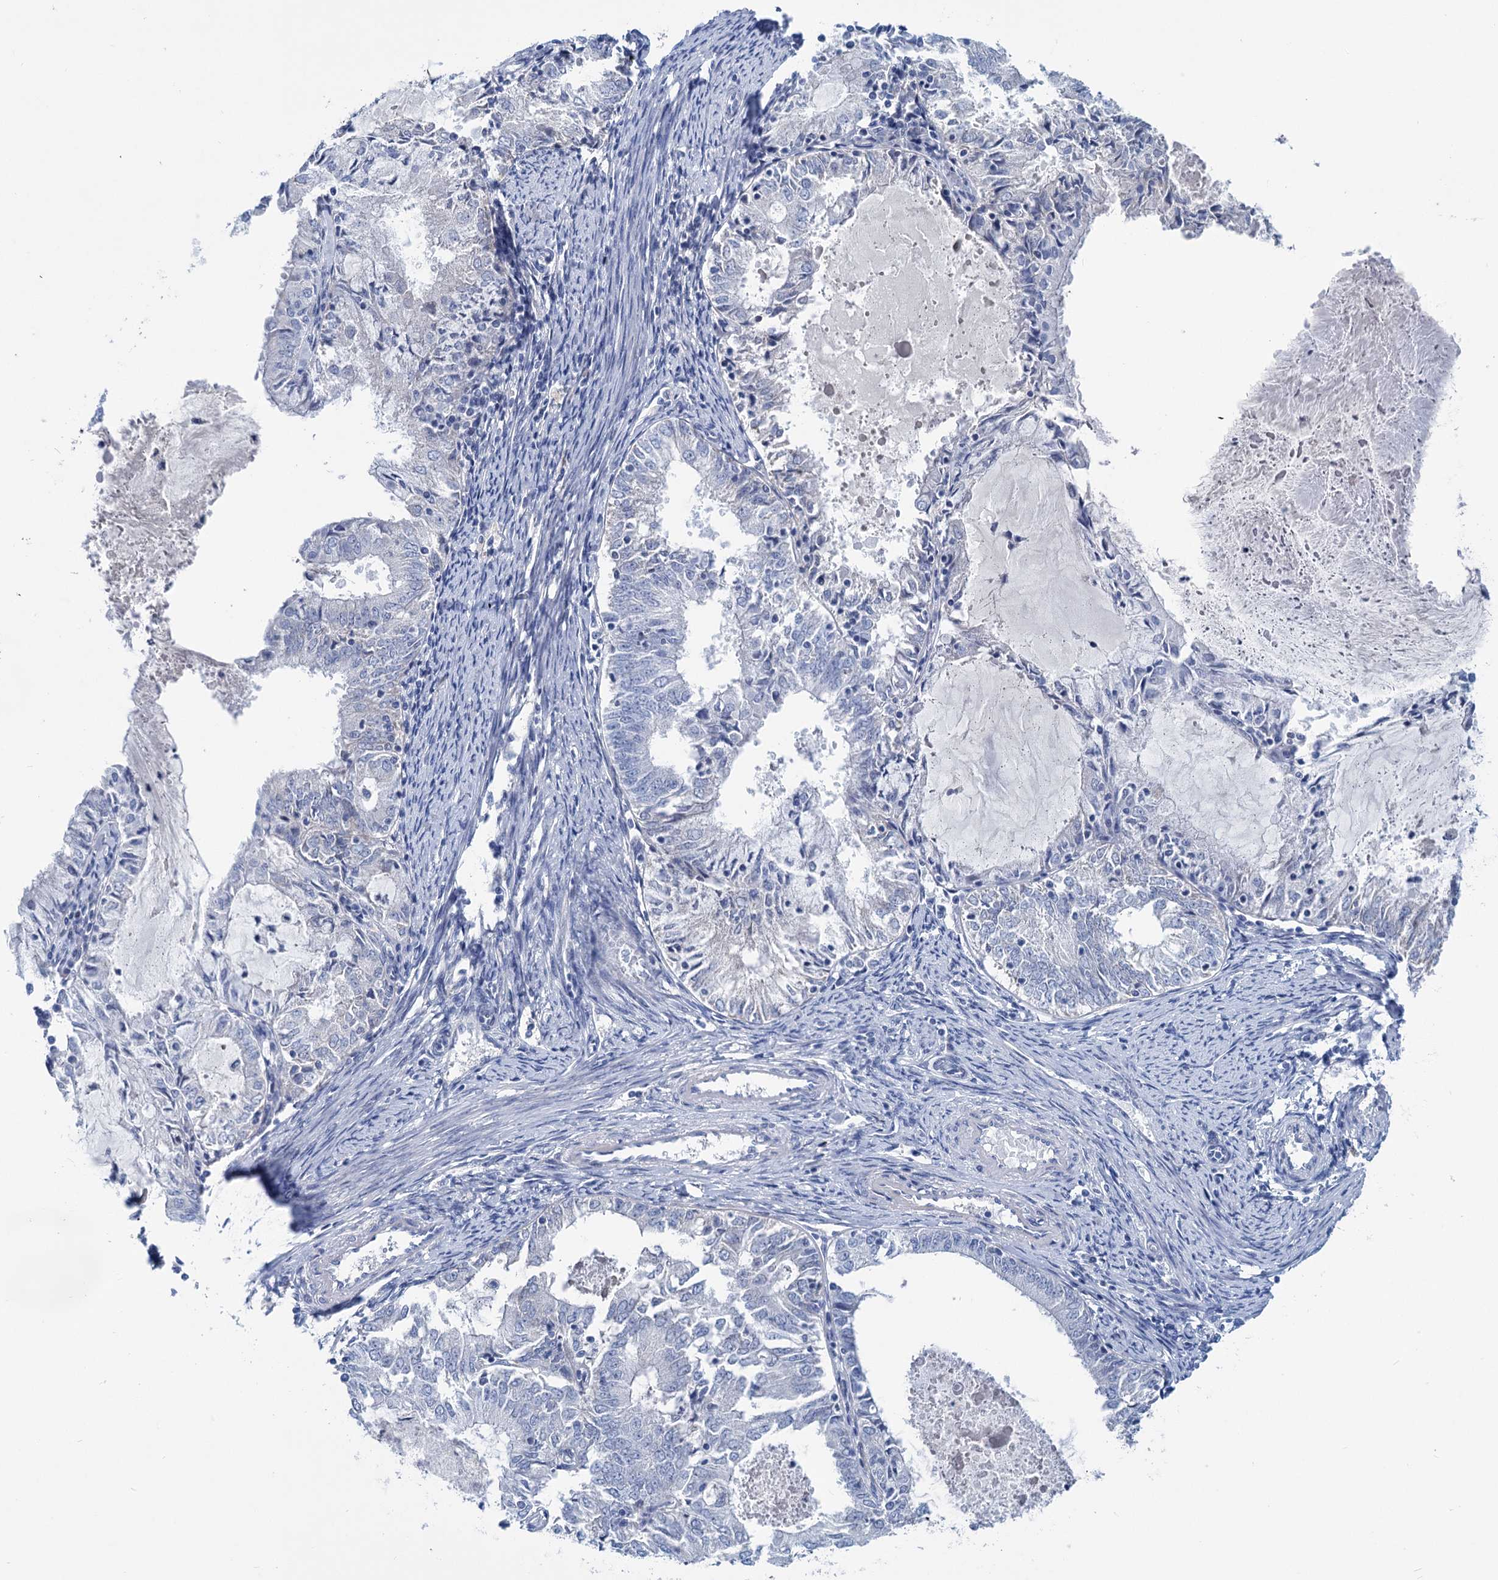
{"staining": {"intensity": "negative", "quantity": "none", "location": "none"}, "tissue": "endometrial cancer", "cell_type": "Tumor cells", "image_type": "cancer", "snomed": [{"axis": "morphology", "description": "Adenocarcinoma, NOS"}, {"axis": "topography", "description": "Endometrium"}], "caption": "Immunohistochemistry (IHC) of adenocarcinoma (endometrial) shows no positivity in tumor cells.", "gene": "CHDH", "patient": {"sex": "female", "age": 57}}